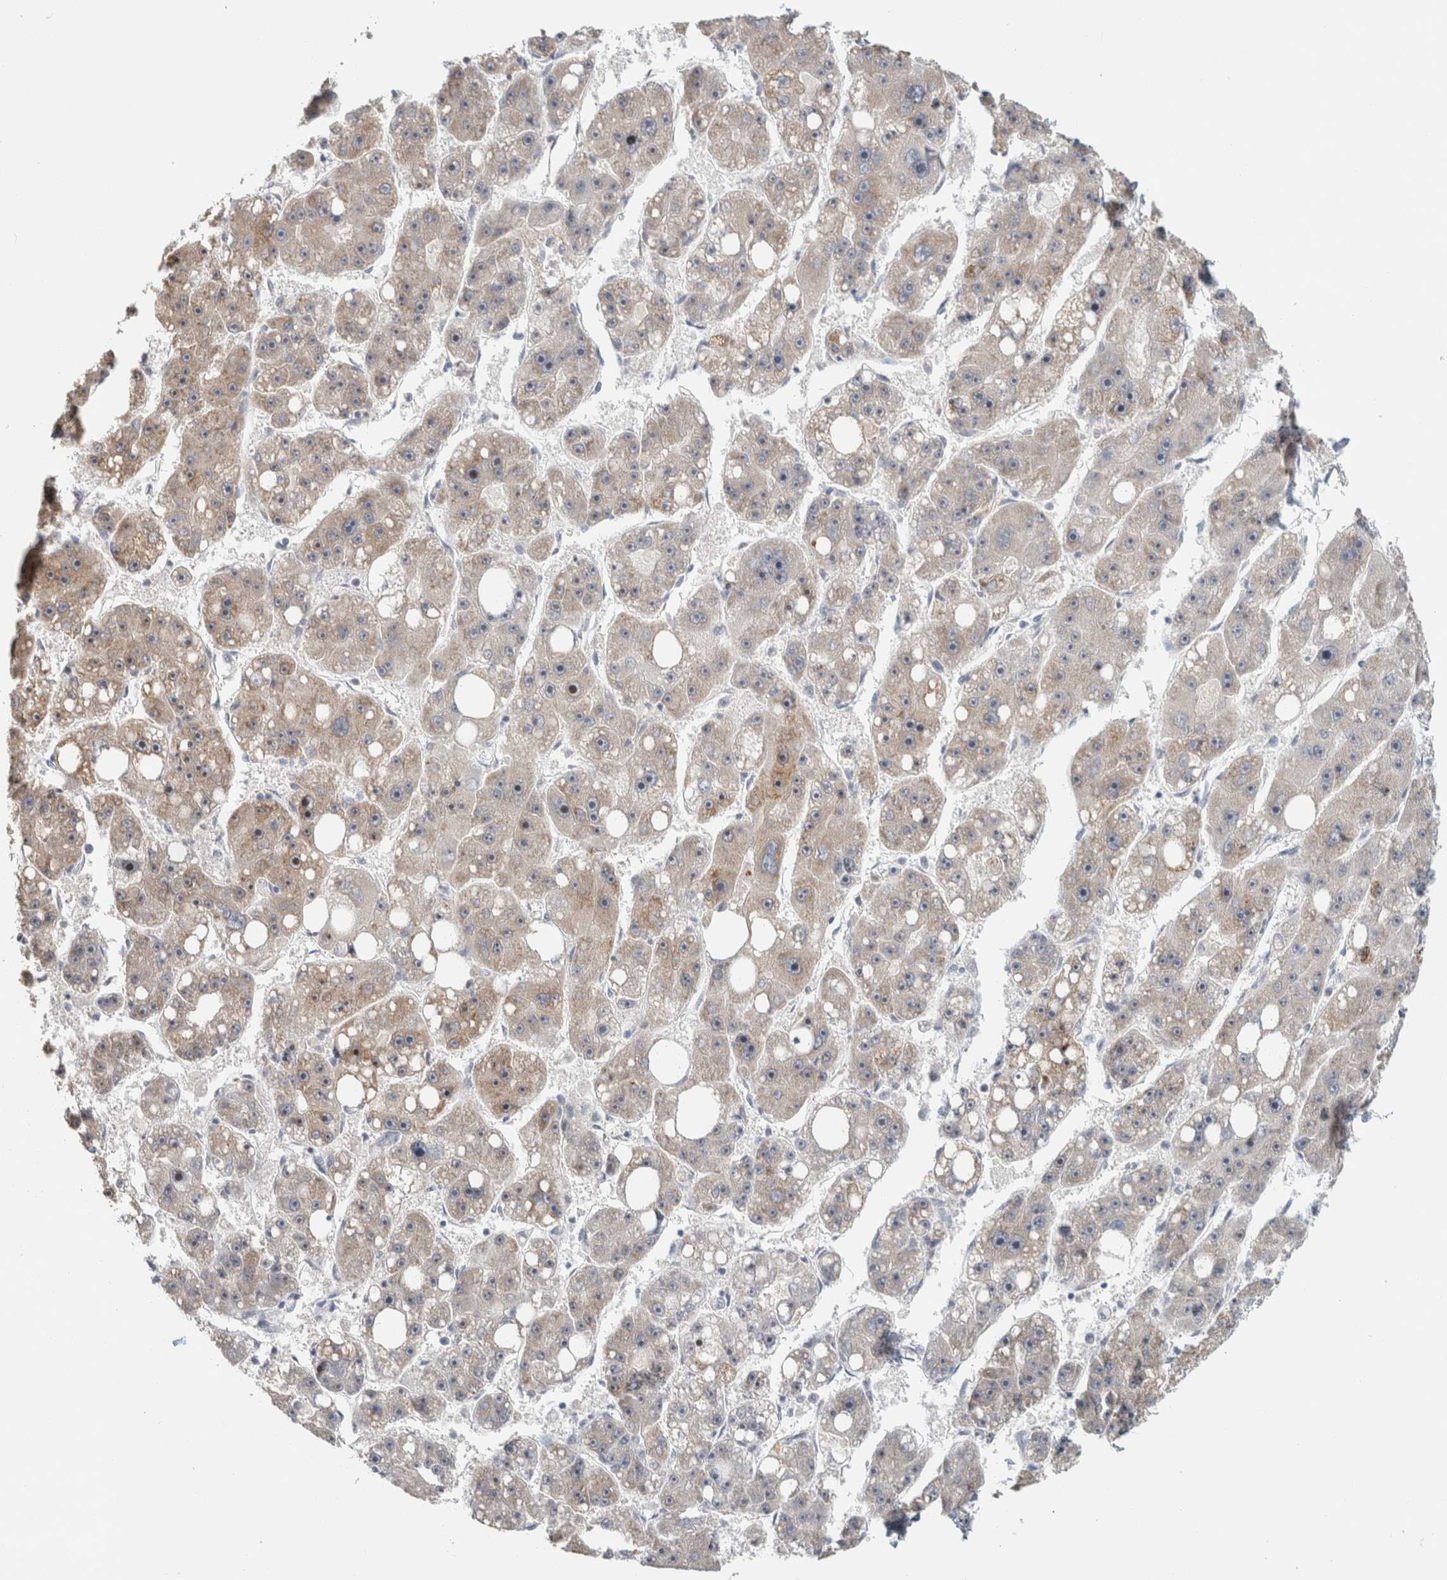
{"staining": {"intensity": "moderate", "quantity": "<25%", "location": "cytoplasmic/membranous"}, "tissue": "liver cancer", "cell_type": "Tumor cells", "image_type": "cancer", "snomed": [{"axis": "morphology", "description": "Carcinoma, Hepatocellular, NOS"}, {"axis": "topography", "description": "Liver"}], "caption": "Protein staining displays moderate cytoplasmic/membranous positivity in approximately <25% of tumor cells in liver cancer. The staining is performed using DAB brown chromogen to label protein expression. The nuclei are counter-stained blue using hematoxylin.", "gene": "CRAT", "patient": {"sex": "female", "age": 61}}